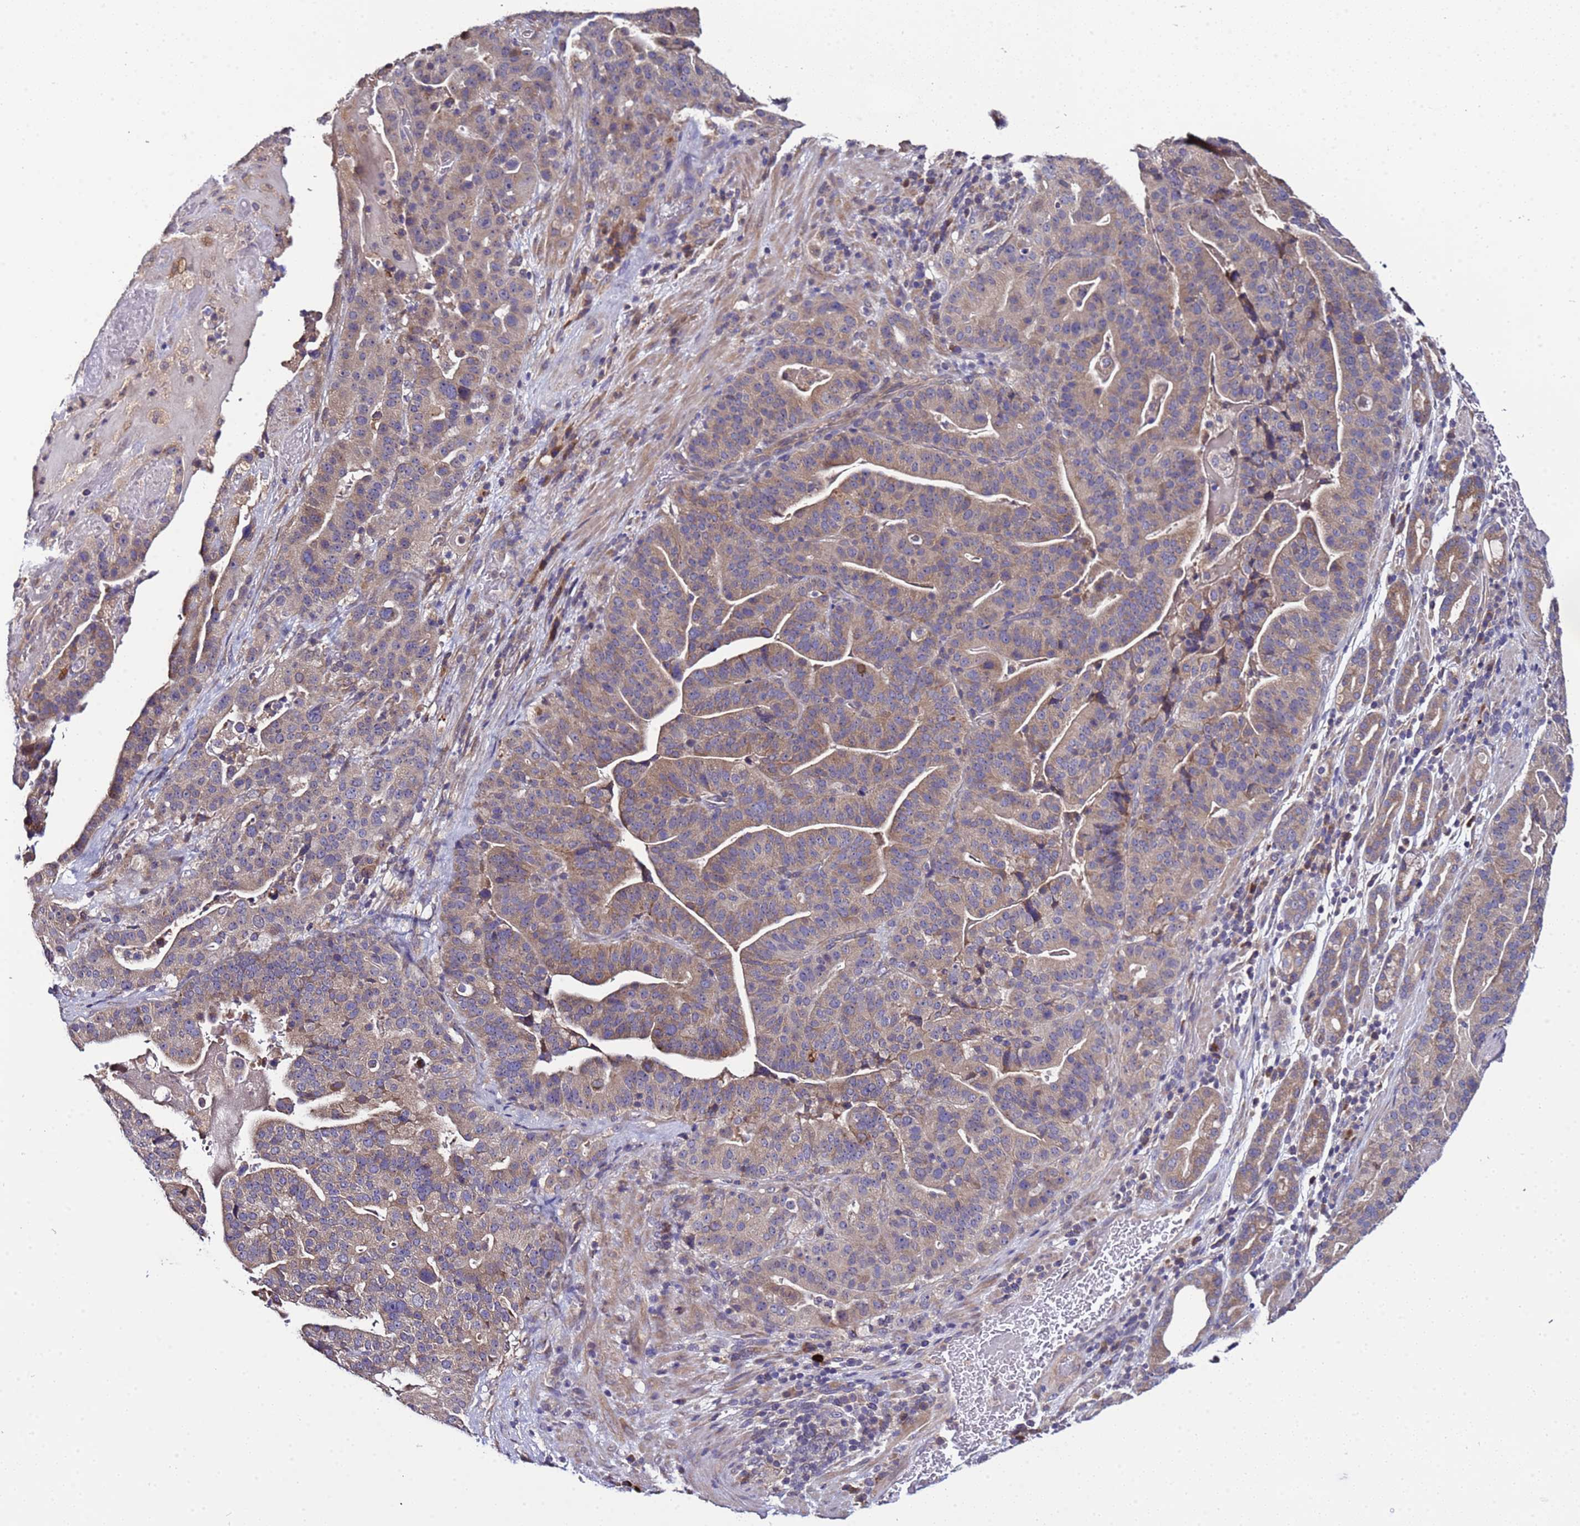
{"staining": {"intensity": "weak", "quantity": ">75%", "location": "cytoplasmic/membranous"}, "tissue": "stomach cancer", "cell_type": "Tumor cells", "image_type": "cancer", "snomed": [{"axis": "morphology", "description": "Adenocarcinoma, NOS"}, {"axis": "topography", "description": "Stomach"}], "caption": "Human adenocarcinoma (stomach) stained with a brown dye displays weak cytoplasmic/membranous positive expression in about >75% of tumor cells.", "gene": "ELMOD2", "patient": {"sex": "male", "age": 48}}